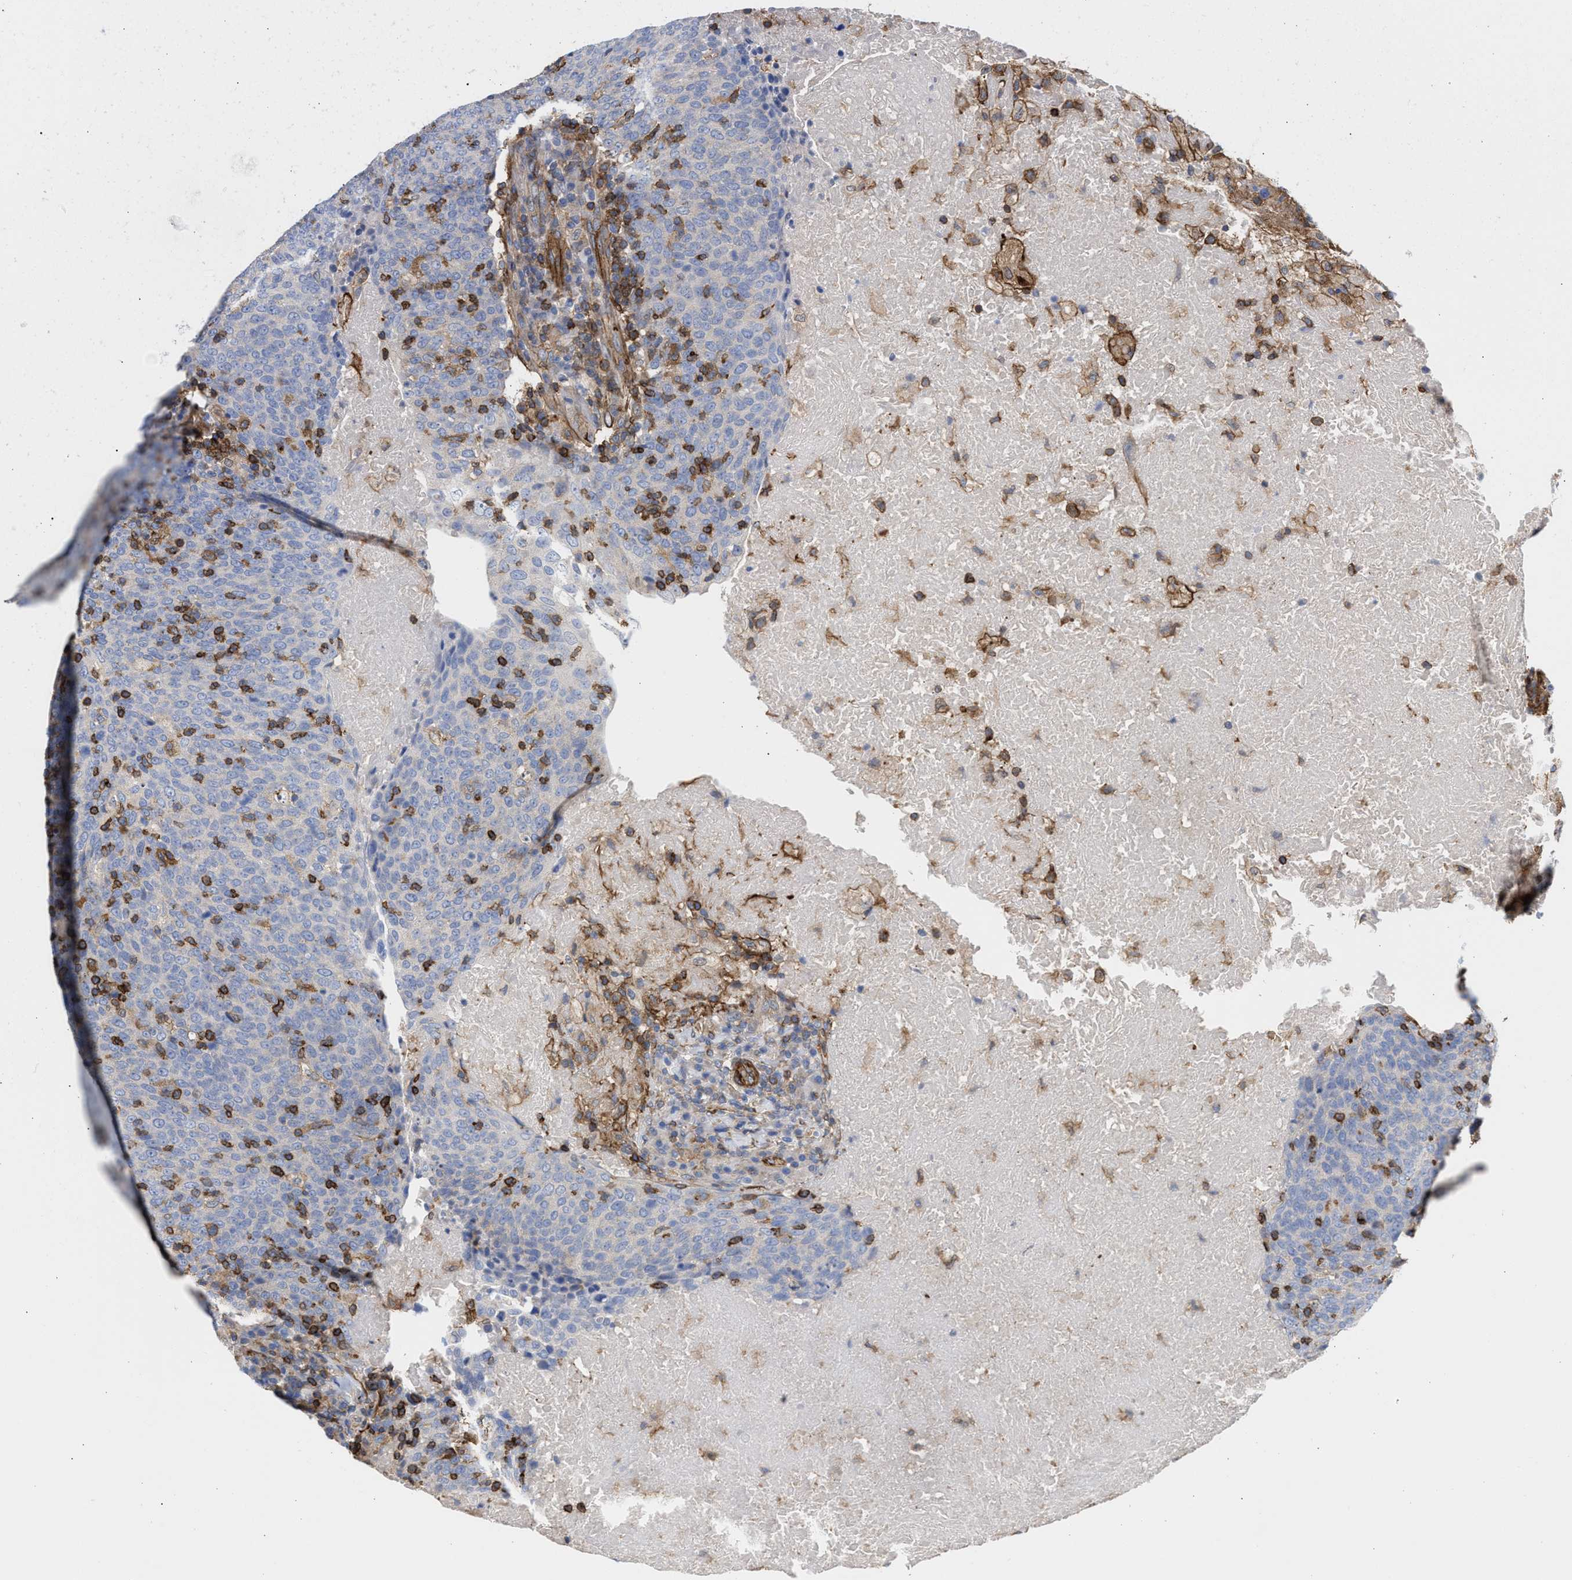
{"staining": {"intensity": "negative", "quantity": "none", "location": "none"}, "tissue": "head and neck cancer", "cell_type": "Tumor cells", "image_type": "cancer", "snomed": [{"axis": "morphology", "description": "Squamous cell carcinoma, NOS"}, {"axis": "morphology", "description": "Squamous cell carcinoma, metastatic, NOS"}, {"axis": "topography", "description": "Lymph node"}, {"axis": "topography", "description": "Head-Neck"}], "caption": "Head and neck cancer was stained to show a protein in brown. There is no significant staining in tumor cells.", "gene": "HS3ST5", "patient": {"sex": "male", "age": 62}}